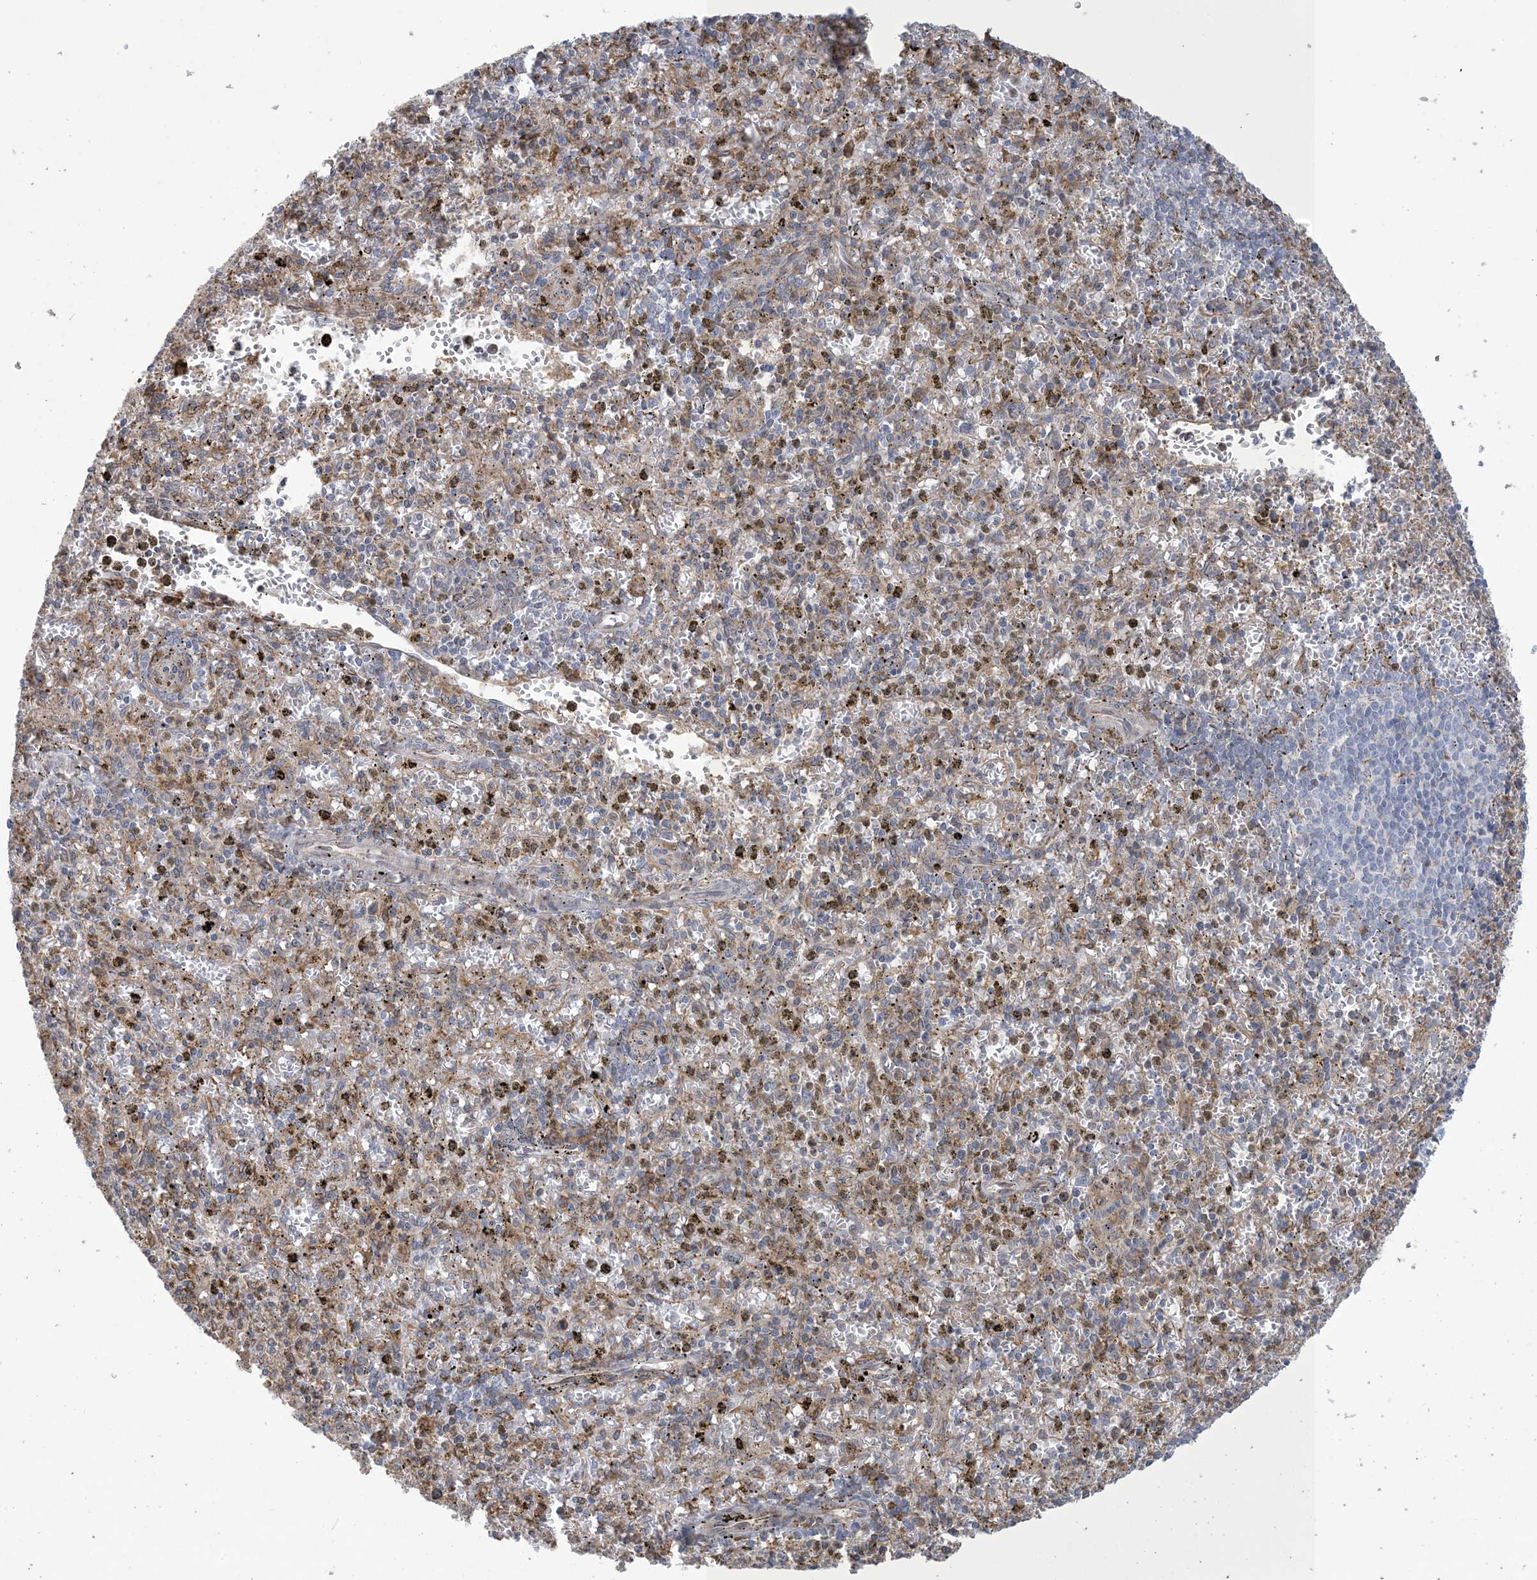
{"staining": {"intensity": "moderate", "quantity": "25%-75%", "location": "cytoplasmic/membranous"}, "tissue": "spleen", "cell_type": "Cells in red pulp", "image_type": "normal", "snomed": [{"axis": "morphology", "description": "Normal tissue, NOS"}, {"axis": "topography", "description": "Spleen"}], "caption": "Immunohistochemistry (IHC) of normal spleen shows medium levels of moderate cytoplasmic/membranous positivity in about 25%-75% of cells in red pulp.", "gene": "SHANK1", "patient": {"sex": "male", "age": 72}}